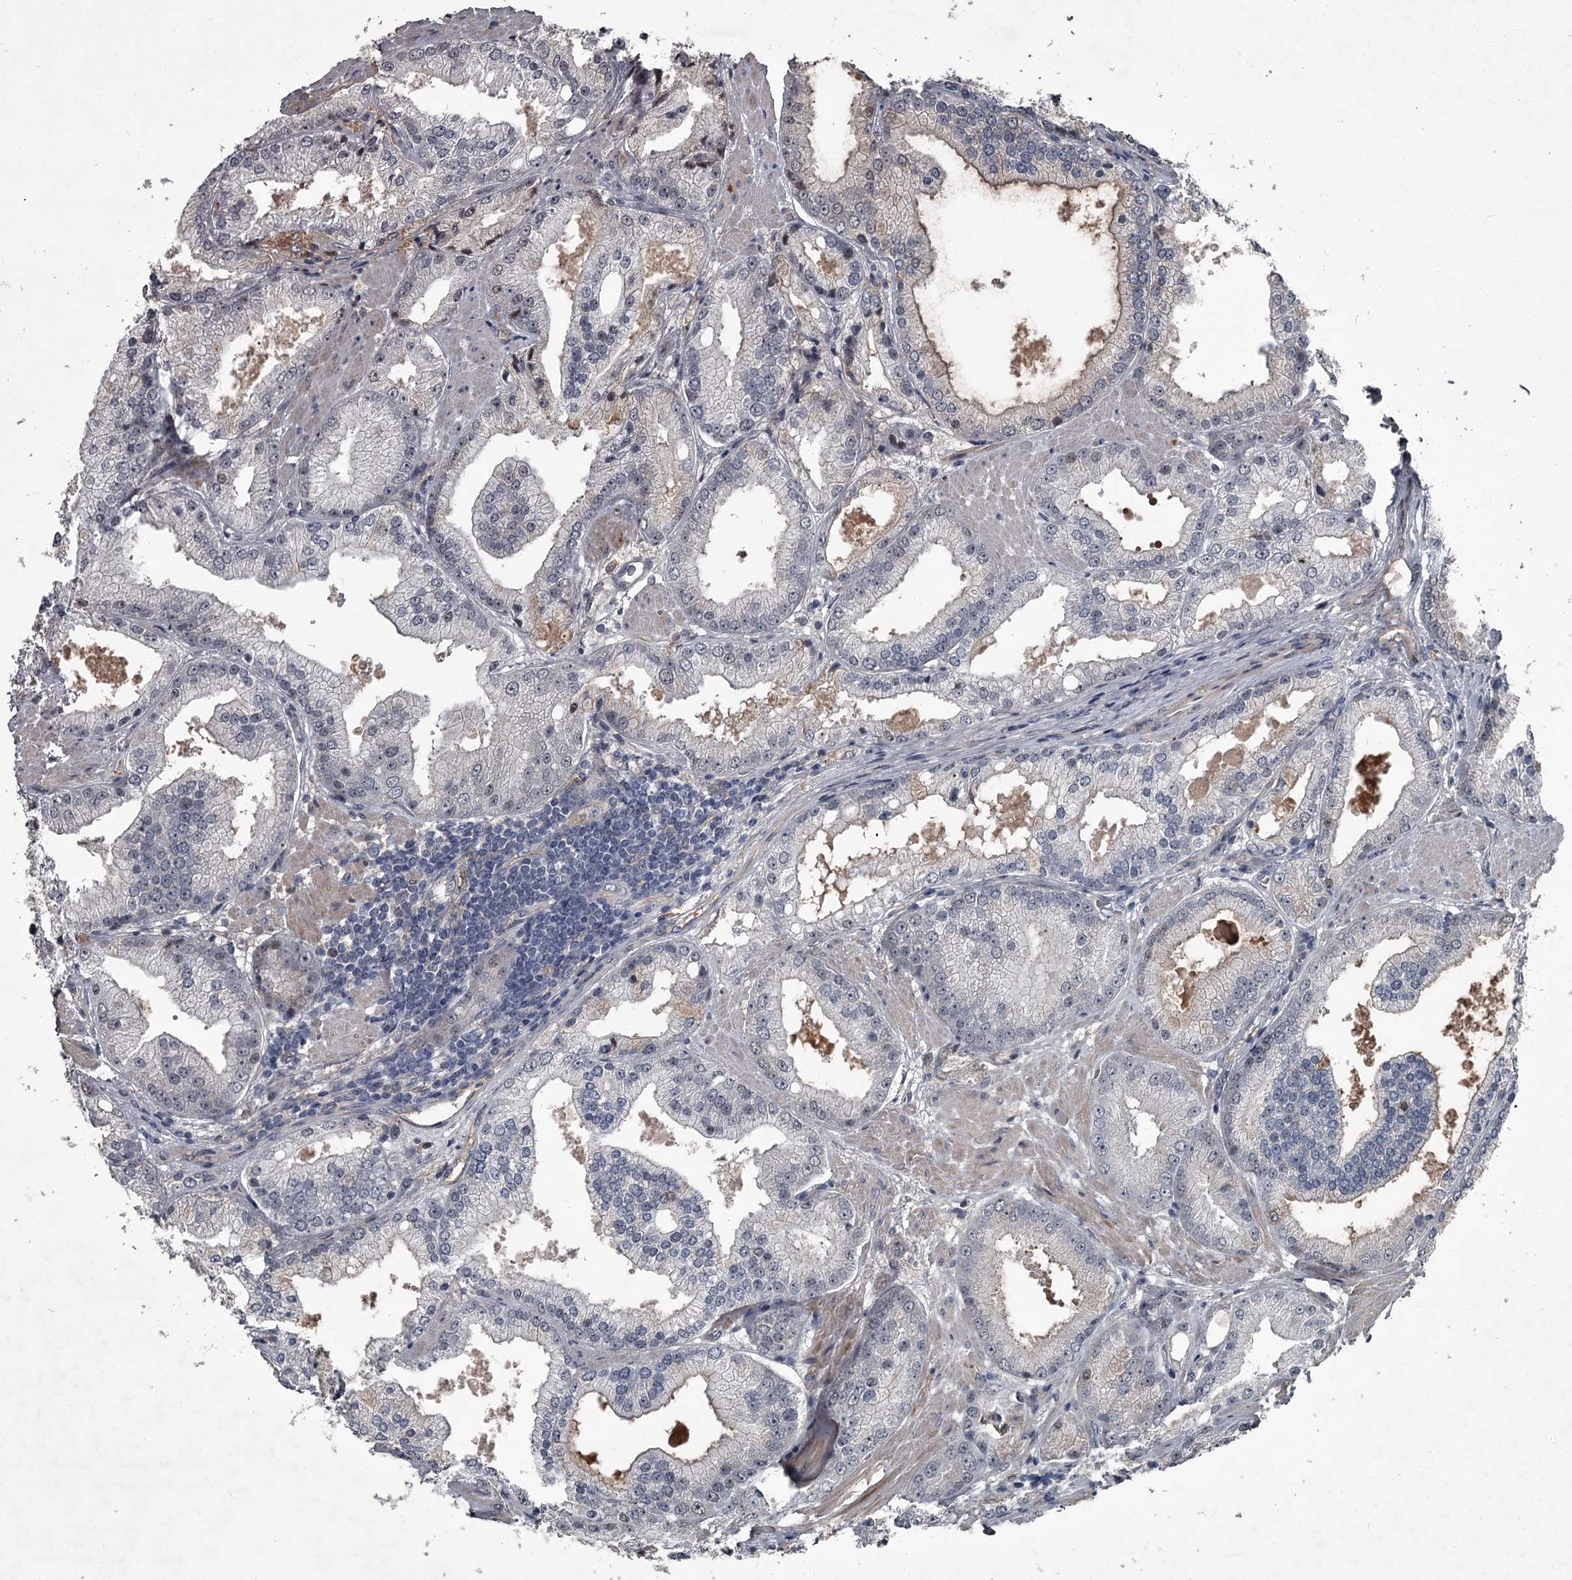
{"staining": {"intensity": "weak", "quantity": "<25%", "location": "cytoplasmic/membranous"}, "tissue": "prostate cancer", "cell_type": "Tumor cells", "image_type": "cancer", "snomed": [{"axis": "morphology", "description": "Adenocarcinoma, Low grade"}, {"axis": "topography", "description": "Prostate"}], "caption": "IHC micrograph of prostate low-grade adenocarcinoma stained for a protein (brown), which exhibits no expression in tumor cells.", "gene": "FLVCR2", "patient": {"sex": "male", "age": 67}}